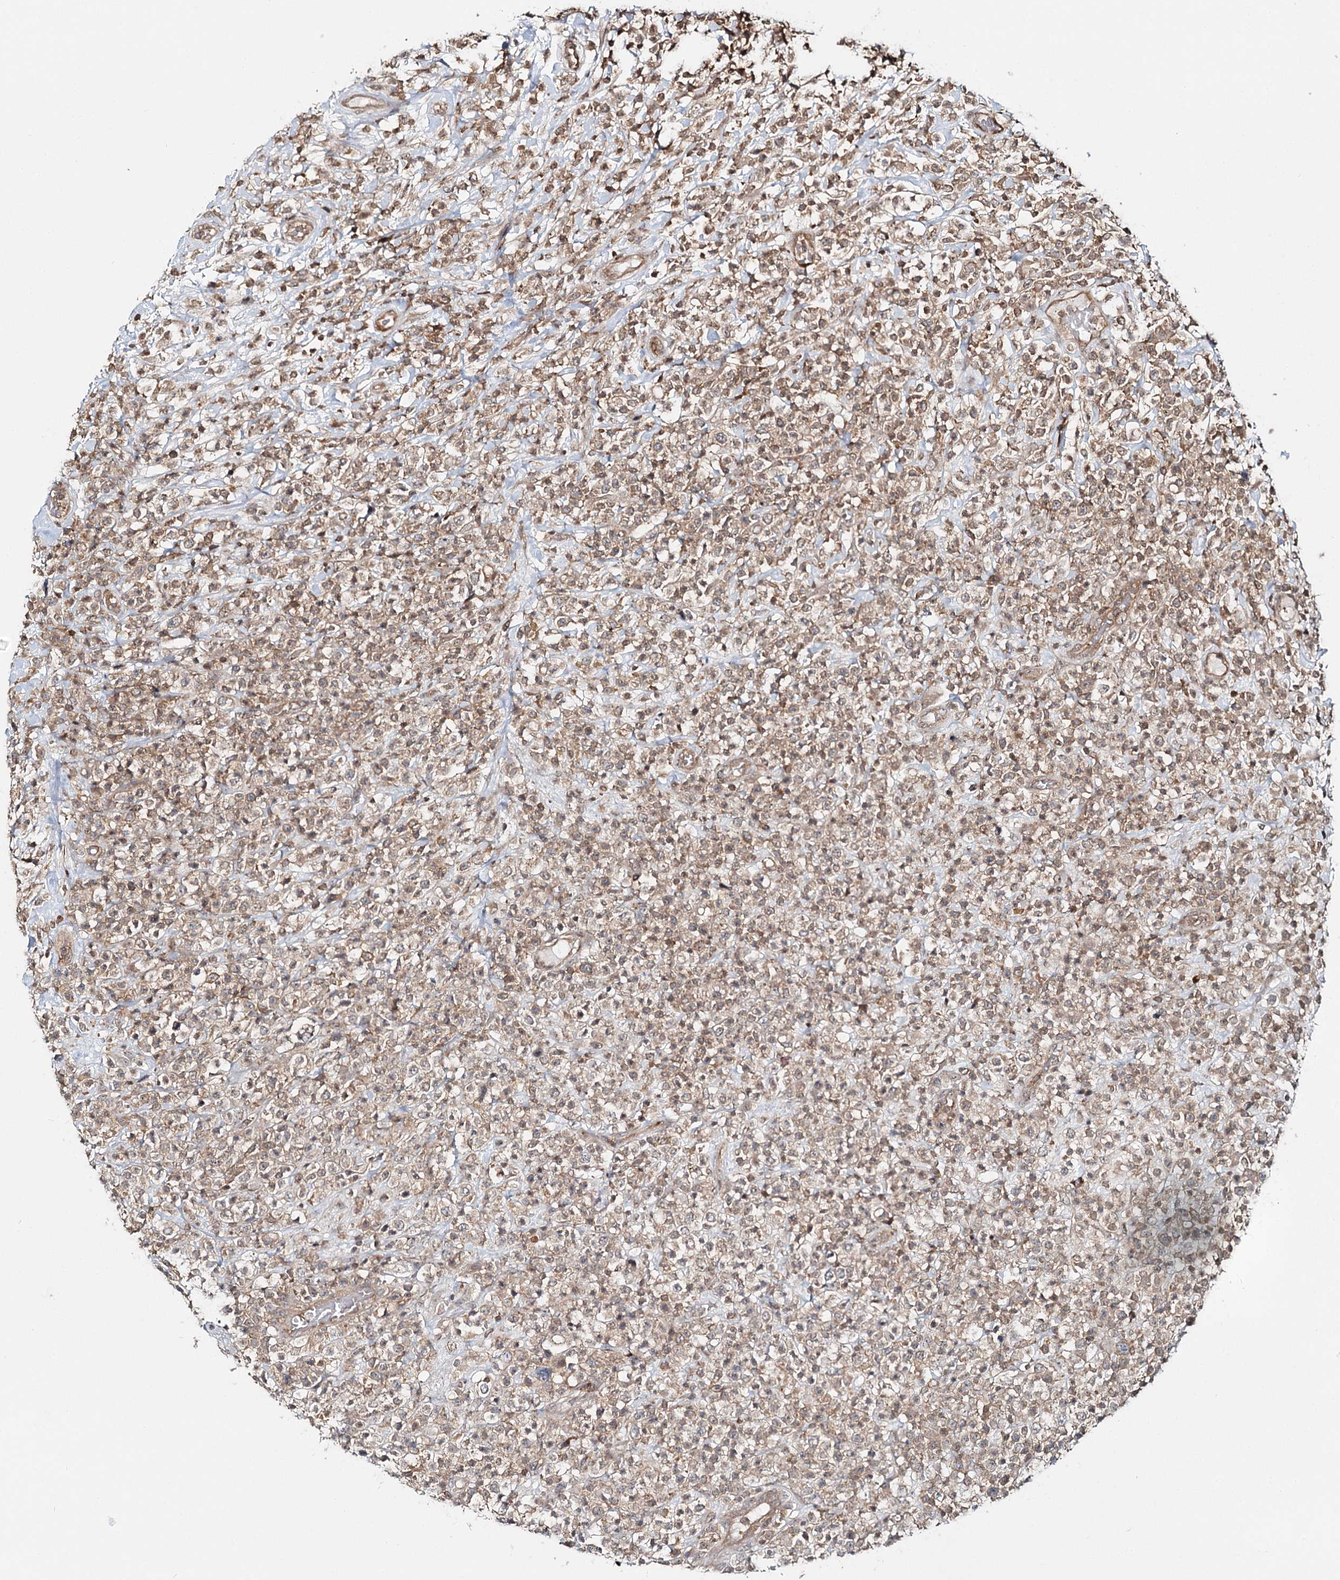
{"staining": {"intensity": "weak", "quantity": ">75%", "location": "cytoplasmic/membranous"}, "tissue": "lymphoma", "cell_type": "Tumor cells", "image_type": "cancer", "snomed": [{"axis": "morphology", "description": "Malignant lymphoma, non-Hodgkin's type, High grade"}, {"axis": "topography", "description": "Colon"}], "caption": "Immunohistochemical staining of malignant lymphoma, non-Hodgkin's type (high-grade) reveals low levels of weak cytoplasmic/membranous expression in approximately >75% of tumor cells. (Stains: DAB (3,3'-diaminobenzidine) in brown, nuclei in blue, Microscopy: brightfield microscopy at high magnification).", "gene": "FAM120B", "patient": {"sex": "female", "age": 53}}